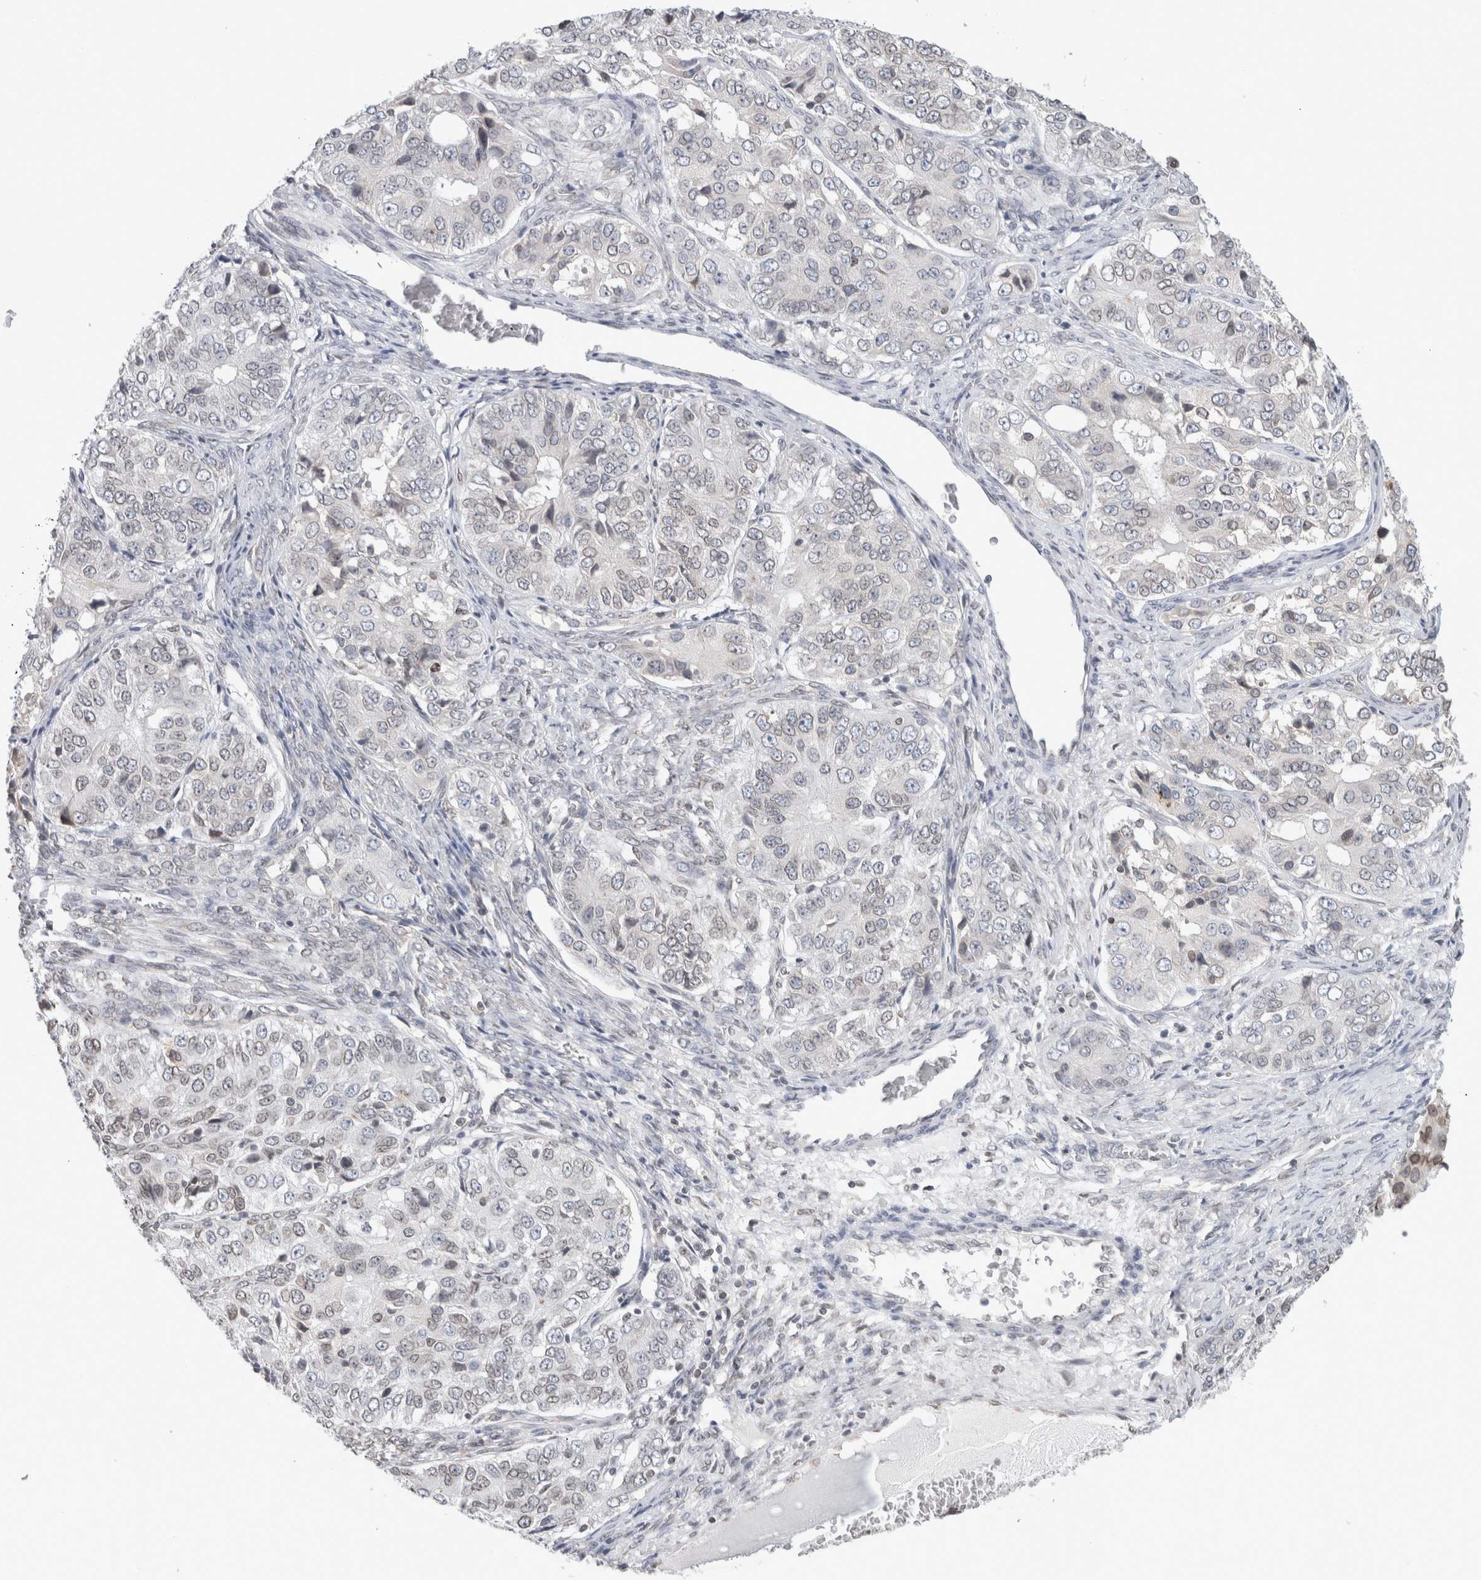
{"staining": {"intensity": "negative", "quantity": "none", "location": "none"}, "tissue": "ovarian cancer", "cell_type": "Tumor cells", "image_type": "cancer", "snomed": [{"axis": "morphology", "description": "Carcinoma, endometroid"}, {"axis": "topography", "description": "Ovary"}], "caption": "Endometroid carcinoma (ovarian) was stained to show a protein in brown. There is no significant positivity in tumor cells. Brightfield microscopy of immunohistochemistry (IHC) stained with DAB (brown) and hematoxylin (blue), captured at high magnification.", "gene": "RBMX2", "patient": {"sex": "female", "age": 51}}